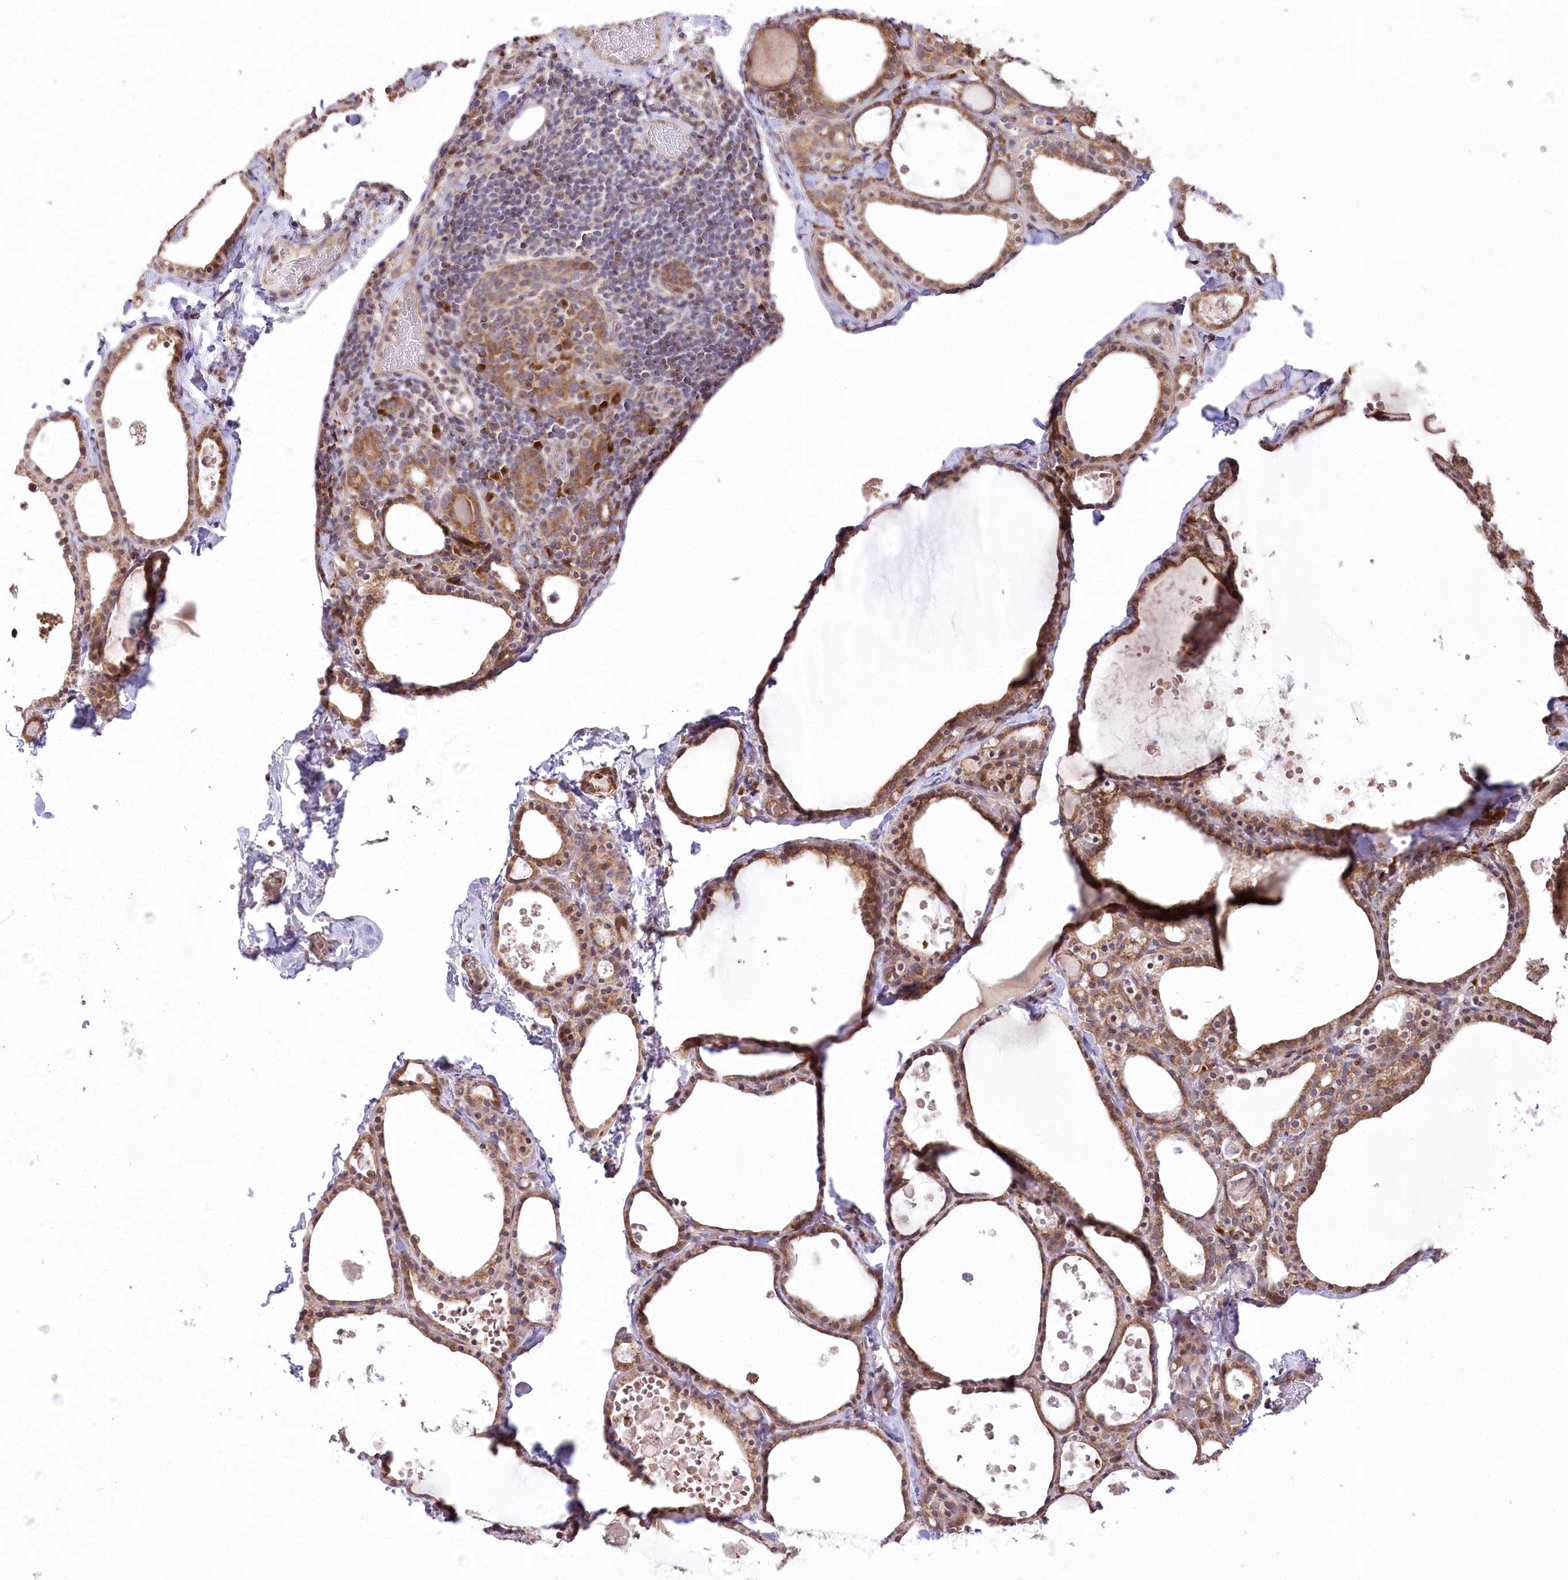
{"staining": {"intensity": "moderate", "quantity": ">75%", "location": "cytoplasmic/membranous"}, "tissue": "thyroid gland", "cell_type": "Glandular cells", "image_type": "normal", "snomed": [{"axis": "morphology", "description": "Normal tissue, NOS"}, {"axis": "topography", "description": "Thyroid gland"}], "caption": "Immunohistochemistry of unremarkable thyroid gland demonstrates medium levels of moderate cytoplasmic/membranous expression in about >75% of glandular cells.", "gene": "STT3B", "patient": {"sex": "male", "age": 56}}